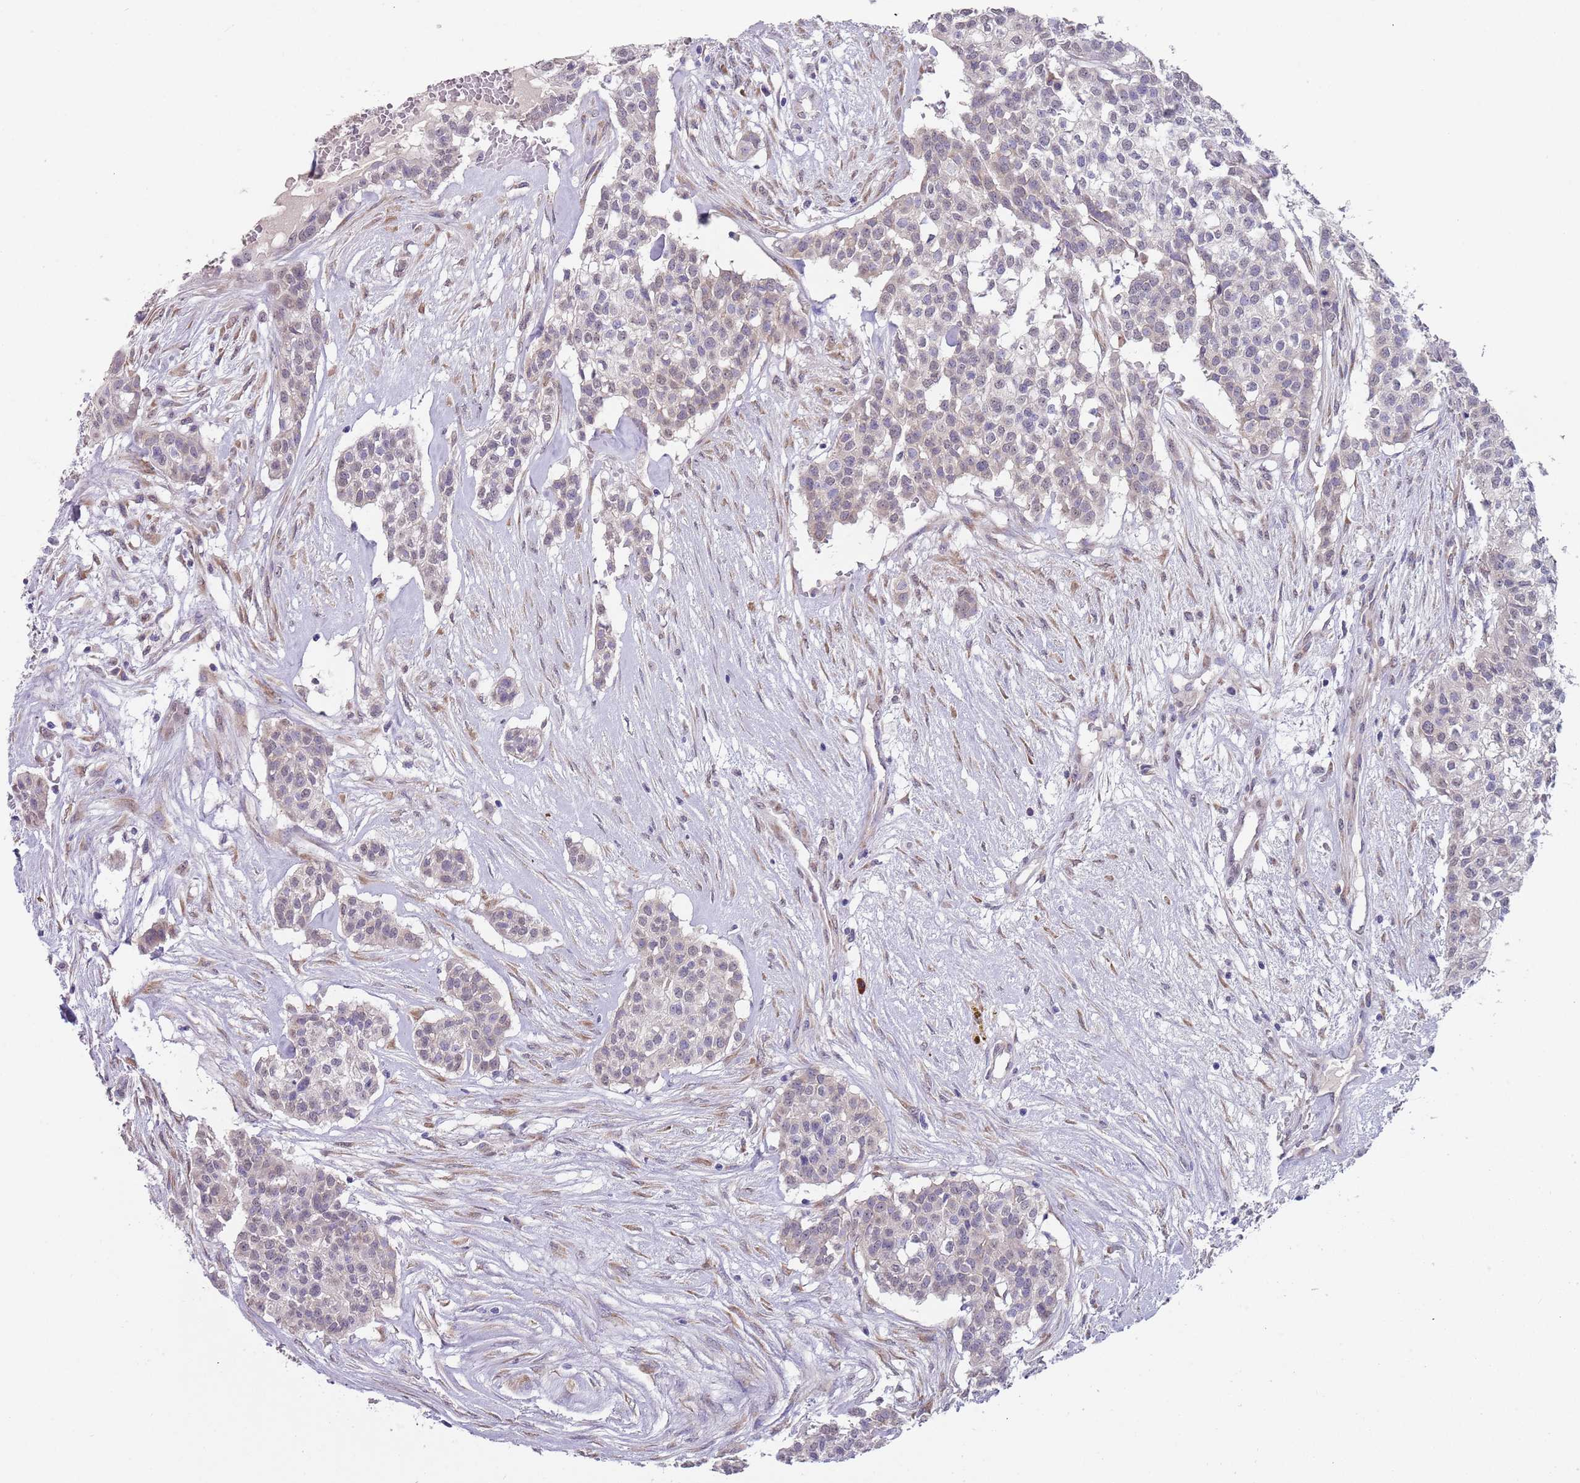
{"staining": {"intensity": "negative", "quantity": "none", "location": "none"}, "tissue": "head and neck cancer", "cell_type": "Tumor cells", "image_type": "cancer", "snomed": [{"axis": "morphology", "description": "Adenocarcinoma, NOS"}, {"axis": "topography", "description": "Head-Neck"}], "caption": "DAB immunohistochemical staining of head and neck cancer (adenocarcinoma) shows no significant positivity in tumor cells.", "gene": "TNRC6C", "patient": {"sex": "male", "age": 81}}